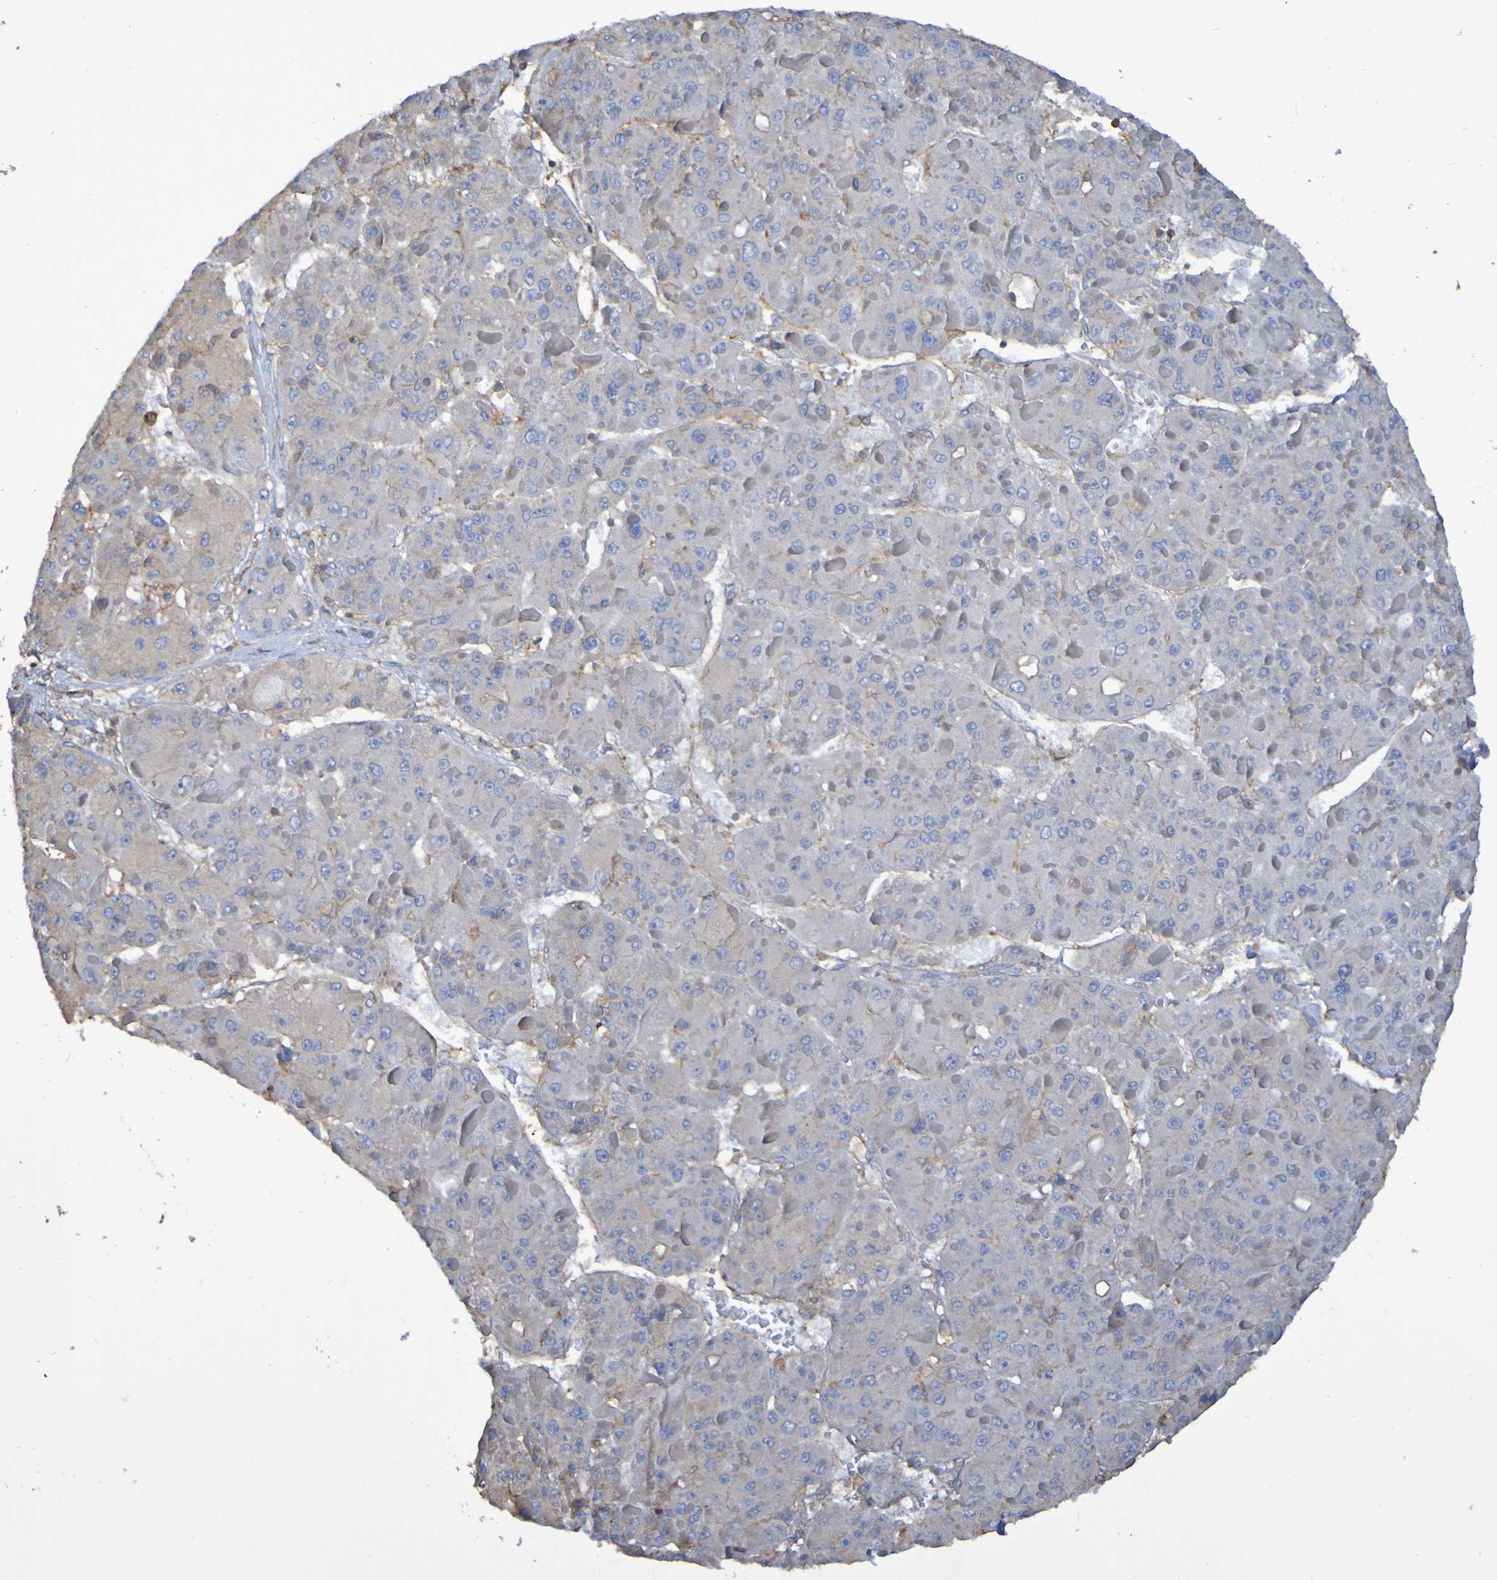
{"staining": {"intensity": "negative", "quantity": "none", "location": "none"}, "tissue": "liver cancer", "cell_type": "Tumor cells", "image_type": "cancer", "snomed": [{"axis": "morphology", "description": "Carcinoma, Hepatocellular, NOS"}, {"axis": "topography", "description": "Liver"}], "caption": "DAB (3,3'-diaminobenzidine) immunohistochemical staining of human hepatocellular carcinoma (liver) reveals no significant positivity in tumor cells.", "gene": "SYNJ1", "patient": {"sex": "female", "age": 73}}